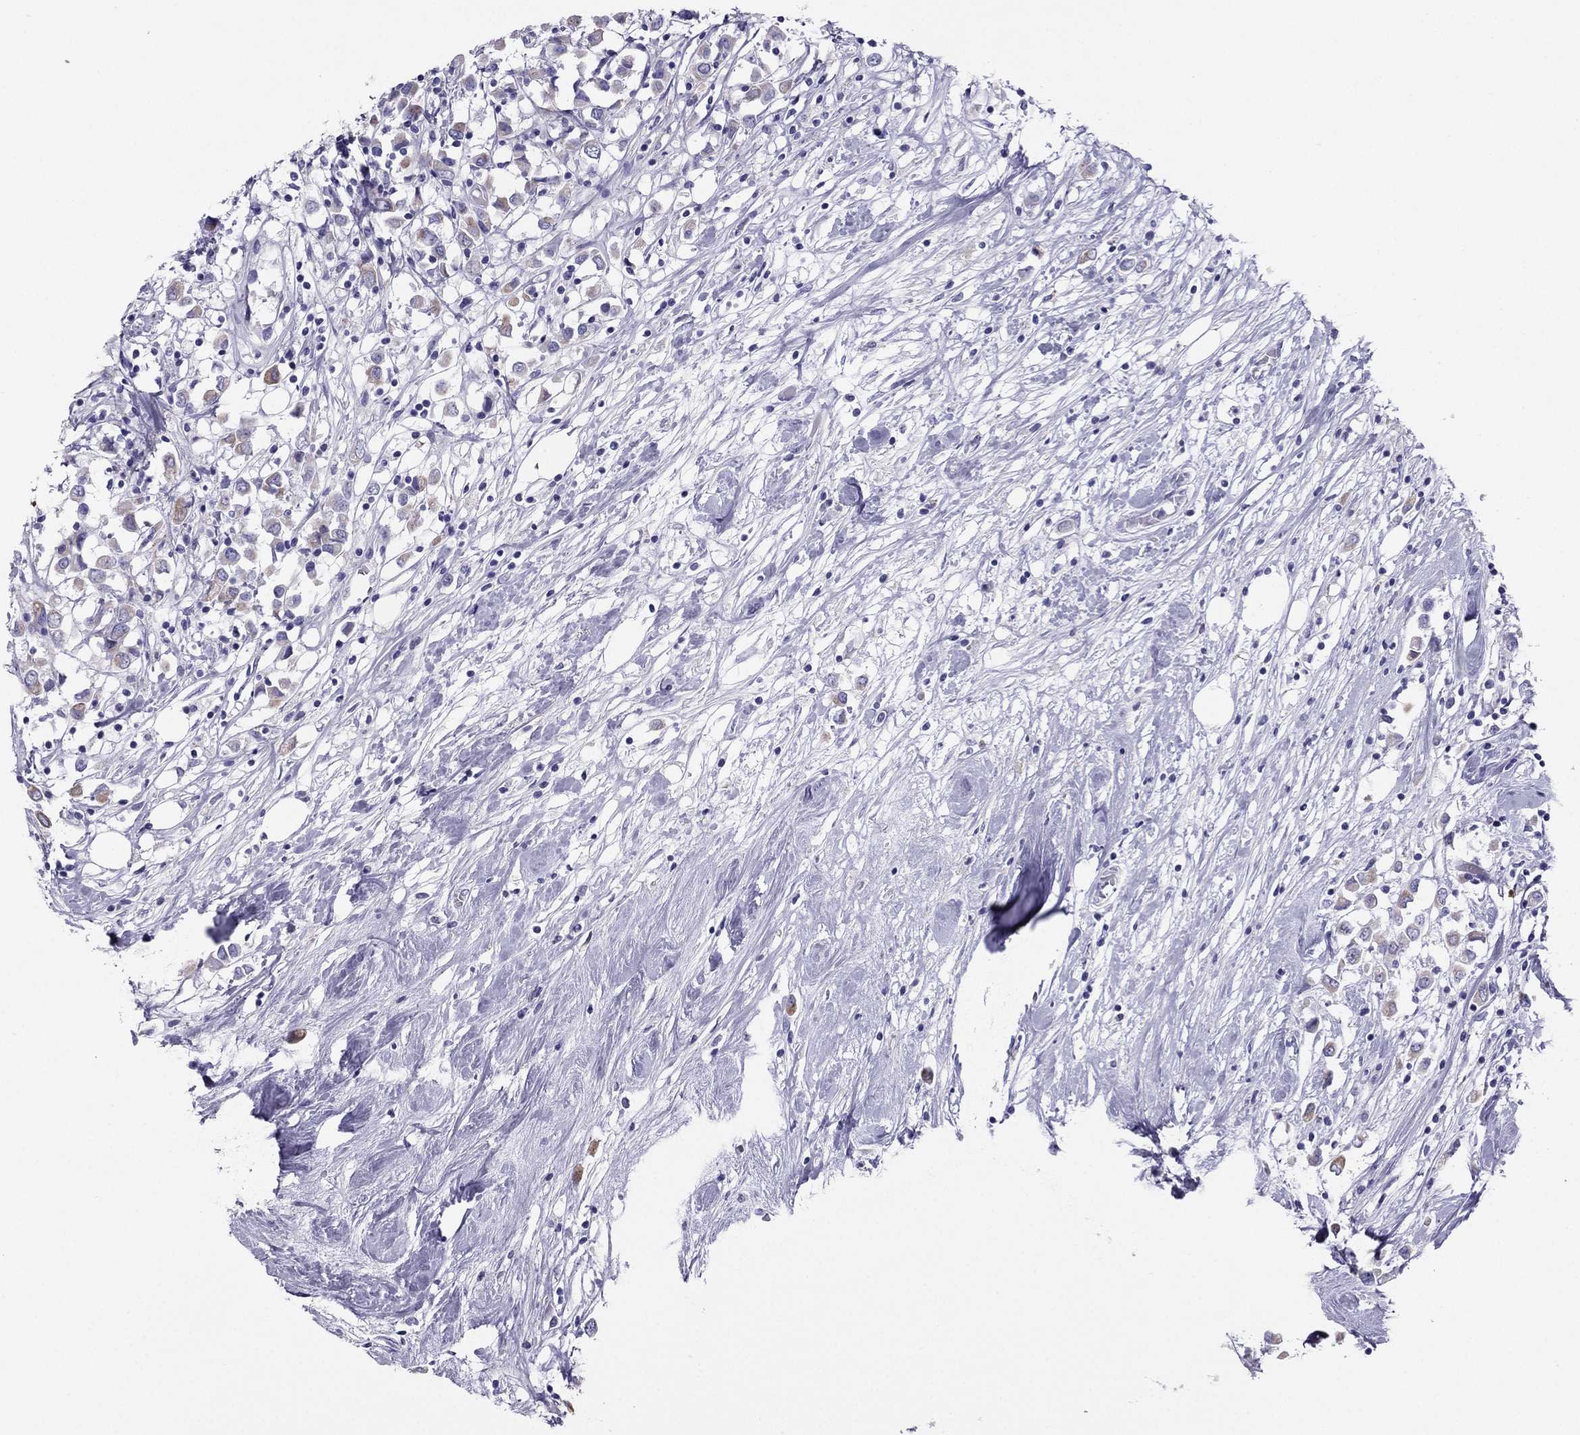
{"staining": {"intensity": "weak", "quantity": "<25%", "location": "cytoplasmic/membranous"}, "tissue": "breast cancer", "cell_type": "Tumor cells", "image_type": "cancer", "snomed": [{"axis": "morphology", "description": "Duct carcinoma"}, {"axis": "topography", "description": "Breast"}], "caption": "A high-resolution image shows immunohistochemistry staining of breast intraductal carcinoma, which exhibits no significant expression in tumor cells.", "gene": "MAEL", "patient": {"sex": "female", "age": 61}}